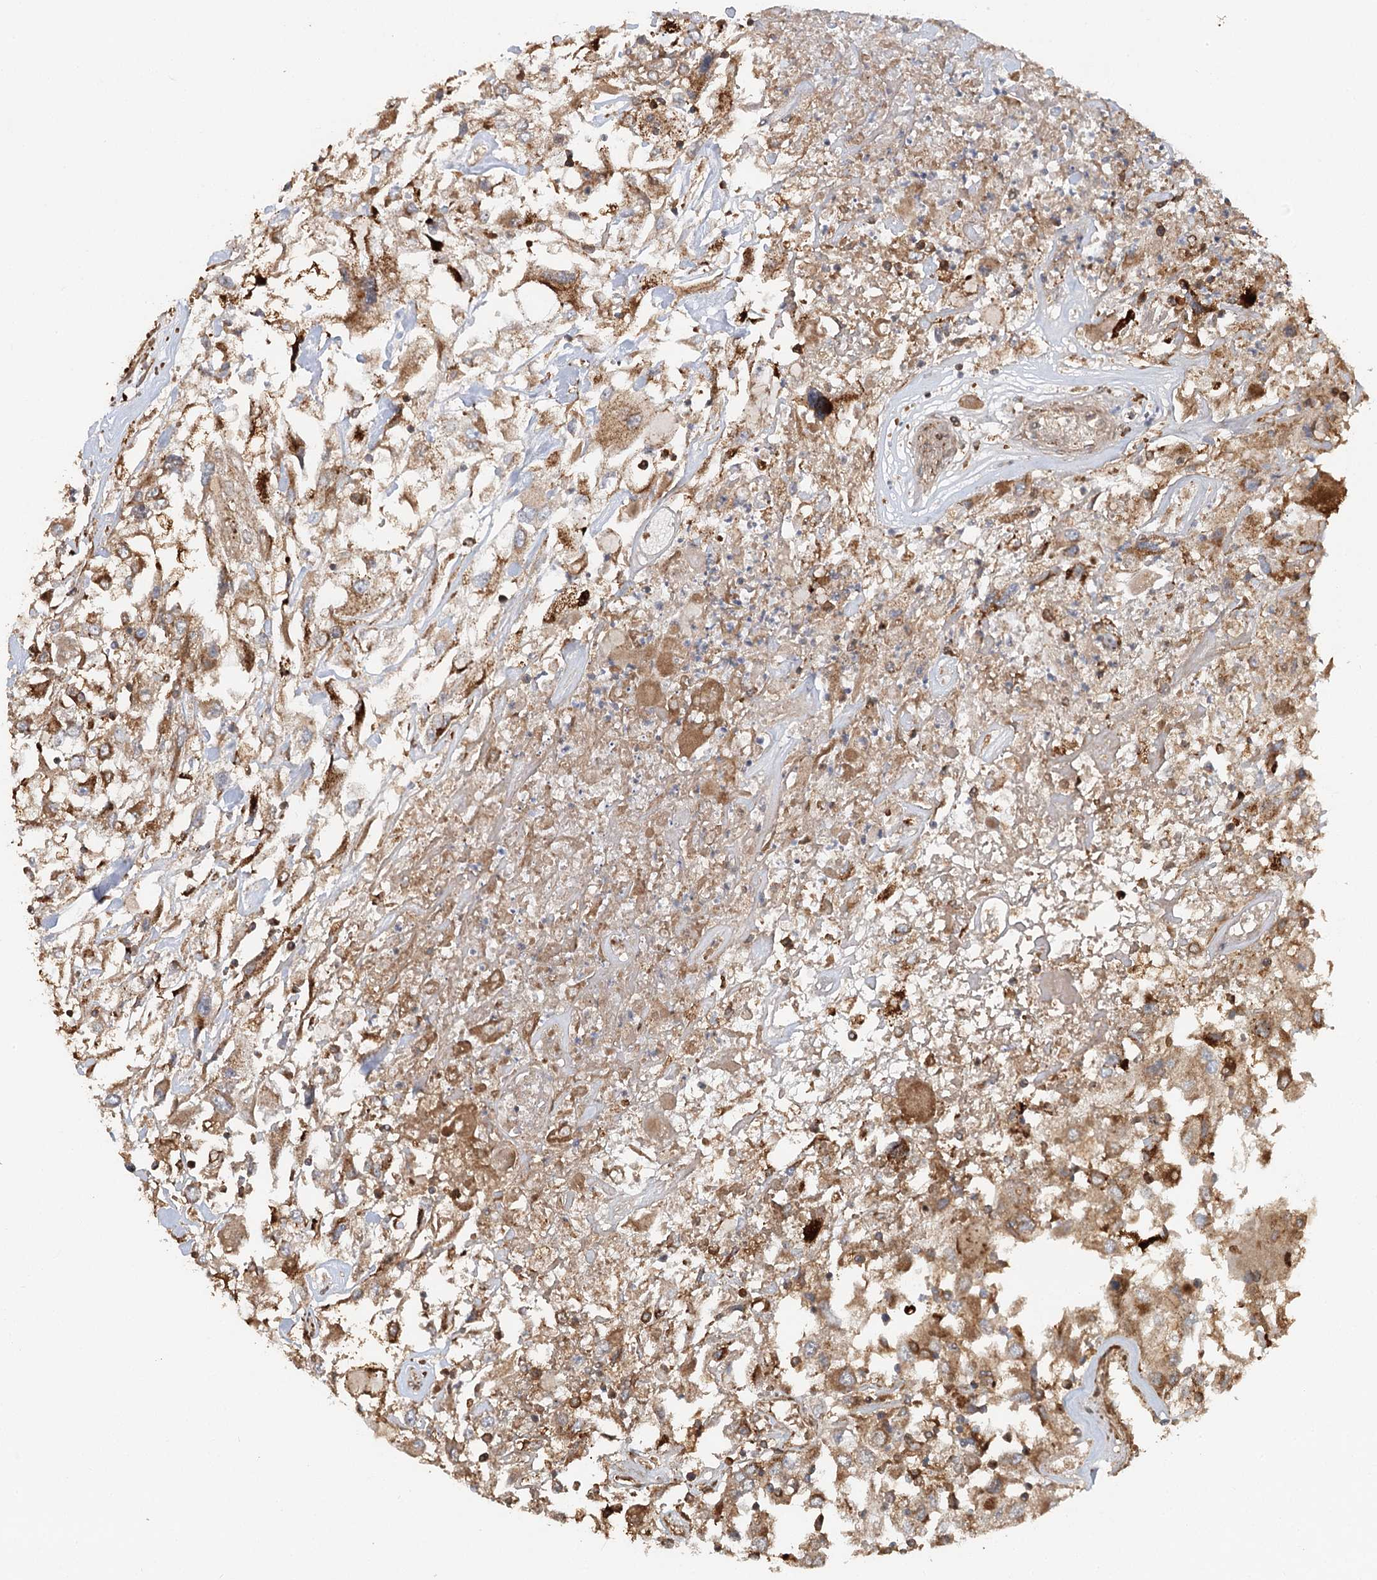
{"staining": {"intensity": "moderate", "quantity": ">75%", "location": "cytoplasmic/membranous"}, "tissue": "renal cancer", "cell_type": "Tumor cells", "image_type": "cancer", "snomed": [{"axis": "morphology", "description": "Adenocarcinoma, NOS"}, {"axis": "topography", "description": "Kidney"}], "caption": "Brown immunohistochemical staining in renal adenocarcinoma shows moderate cytoplasmic/membranous staining in approximately >75% of tumor cells.", "gene": "PAIP2", "patient": {"sex": "female", "age": 52}}